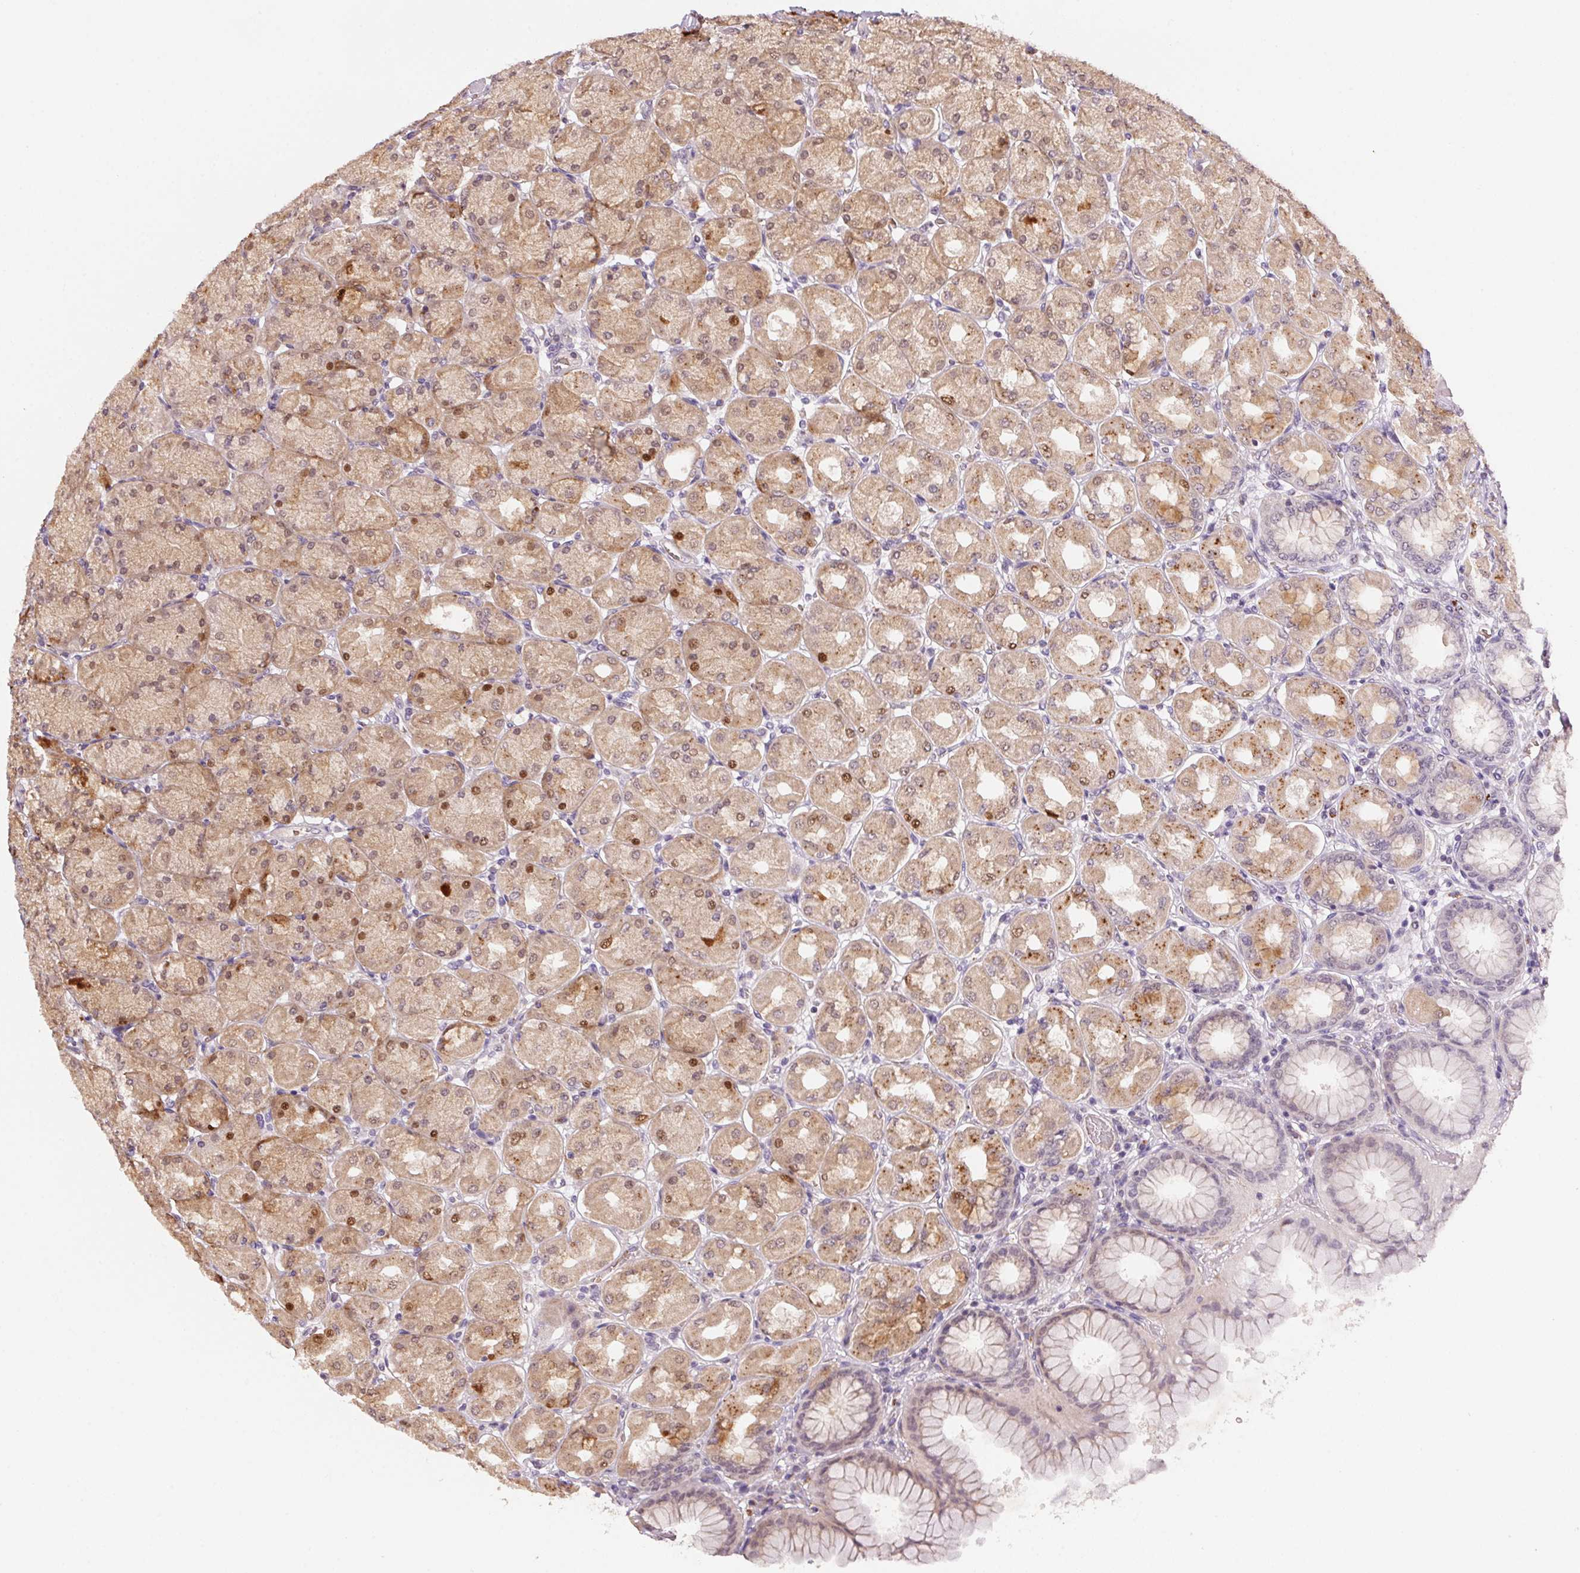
{"staining": {"intensity": "moderate", "quantity": "25%-75%", "location": "cytoplasmic/membranous,nuclear"}, "tissue": "stomach", "cell_type": "Glandular cells", "image_type": "normal", "snomed": [{"axis": "morphology", "description": "Normal tissue, NOS"}, {"axis": "topography", "description": "Stomach, upper"}], "caption": "Immunohistochemistry micrograph of normal stomach: stomach stained using immunohistochemistry demonstrates medium levels of moderate protein expression localized specifically in the cytoplasmic/membranous,nuclear of glandular cells, appearing as a cytoplasmic/membranous,nuclear brown color.", "gene": "METTL13", "patient": {"sex": "female", "age": 56}}